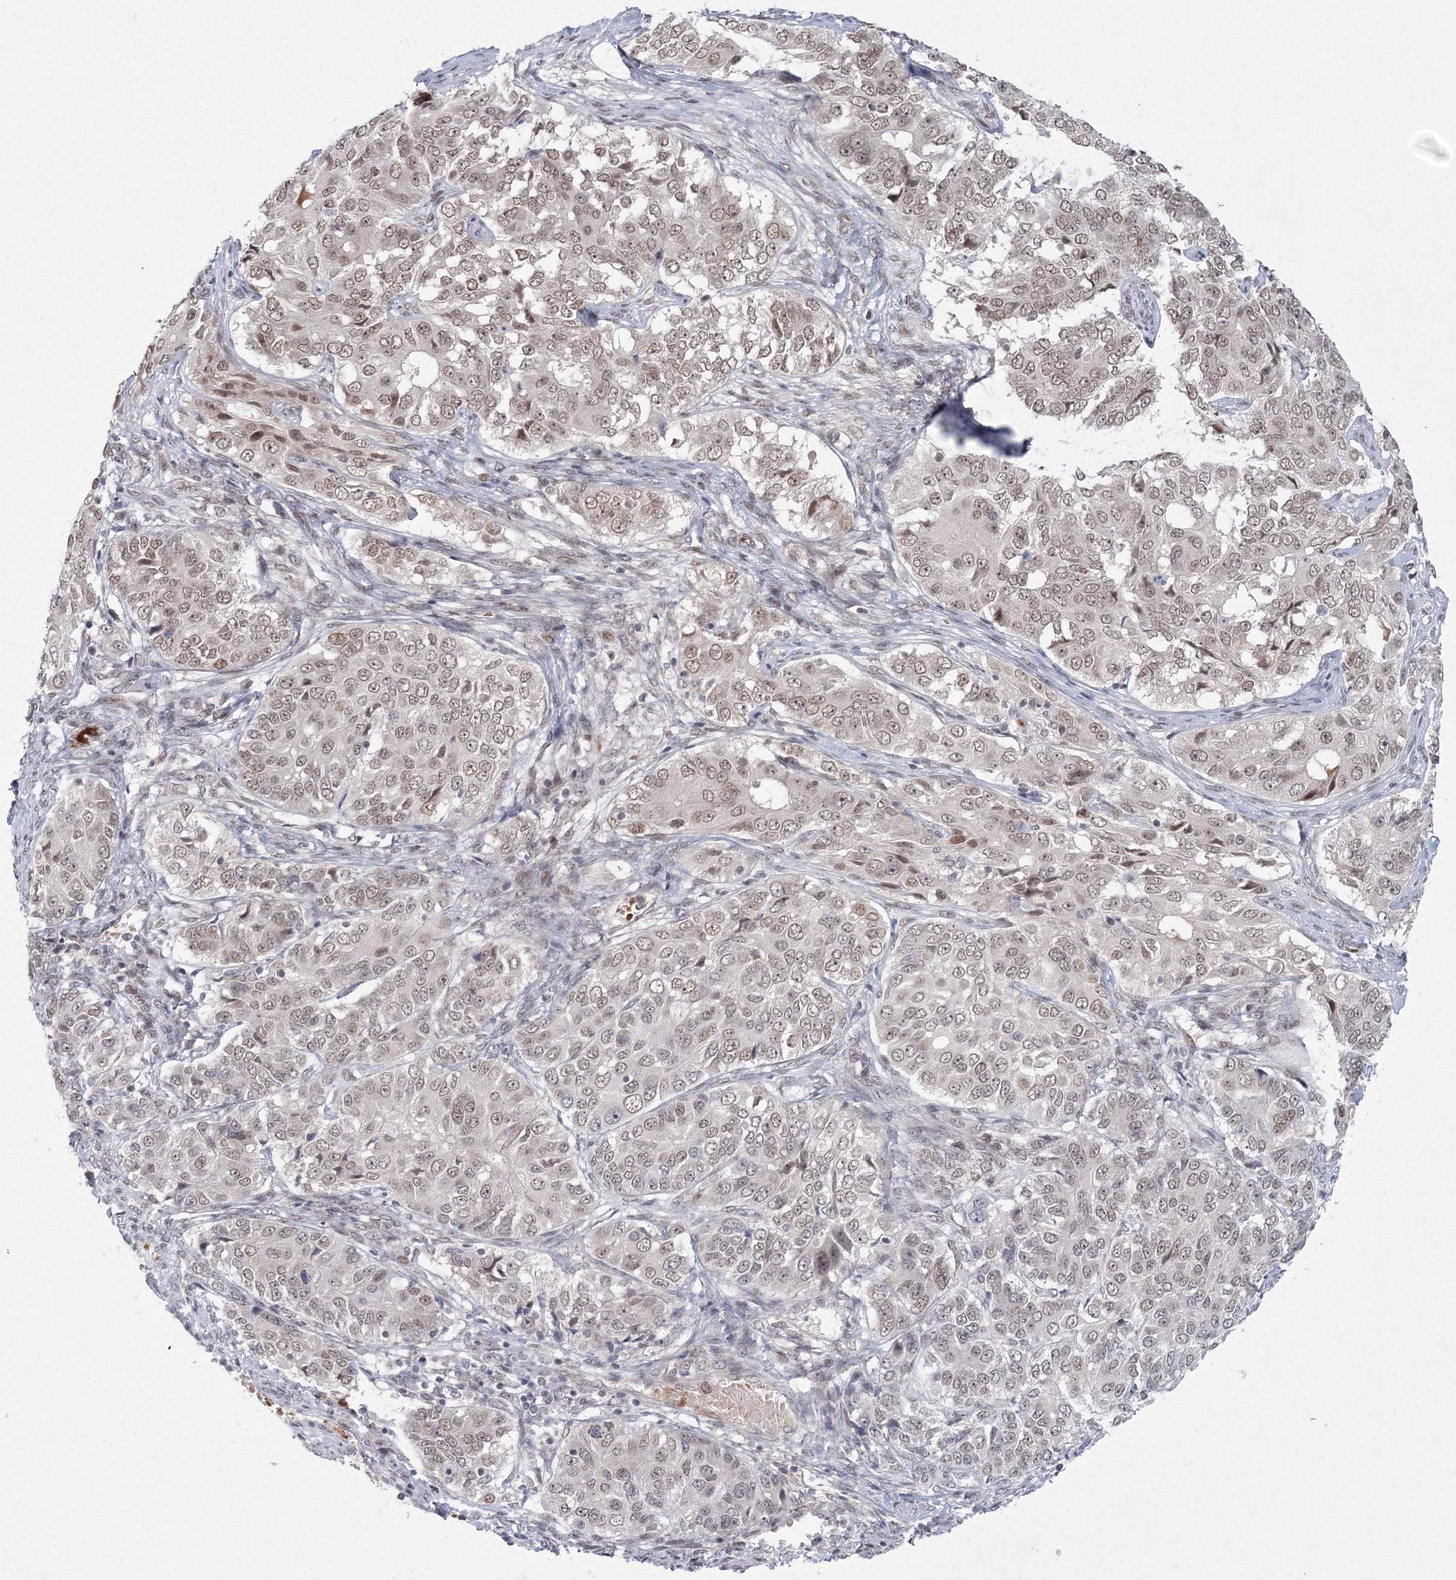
{"staining": {"intensity": "weak", "quantity": "25%-75%", "location": "nuclear"}, "tissue": "ovarian cancer", "cell_type": "Tumor cells", "image_type": "cancer", "snomed": [{"axis": "morphology", "description": "Carcinoma, endometroid"}, {"axis": "topography", "description": "Ovary"}], "caption": "Ovarian cancer (endometroid carcinoma) was stained to show a protein in brown. There is low levels of weak nuclear staining in approximately 25%-75% of tumor cells.", "gene": "C3orf33", "patient": {"sex": "female", "age": 51}}